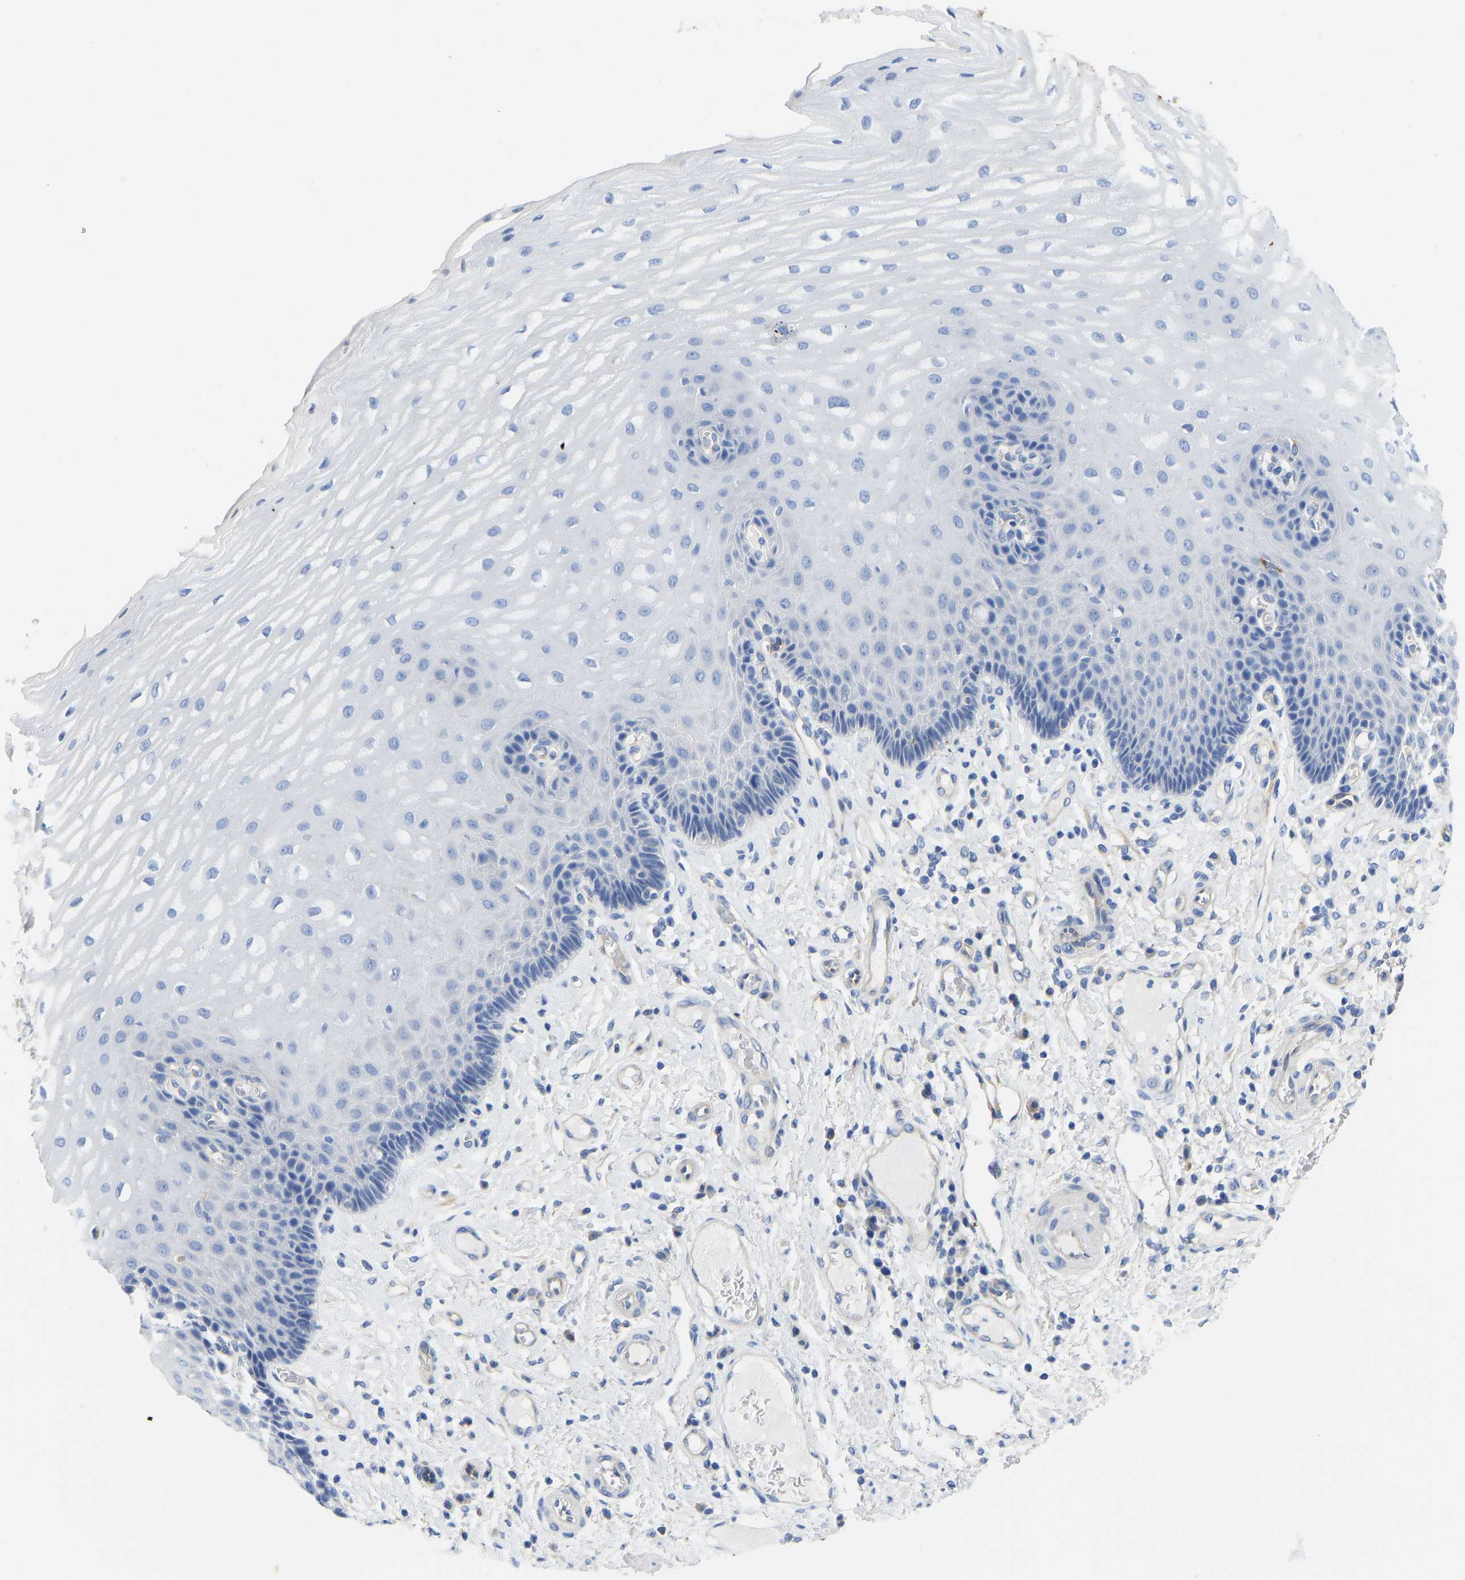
{"staining": {"intensity": "negative", "quantity": "none", "location": "none"}, "tissue": "esophagus", "cell_type": "Squamous epithelial cells", "image_type": "normal", "snomed": [{"axis": "morphology", "description": "Normal tissue, NOS"}, {"axis": "topography", "description": "Esophagus"}], "caption": "Normal esophagus was stained to show a protein in brown. There is no significant positivity in squamous epithelial cells.", "gene": "CHAD", "patient": {"sex": "male", "age": 54}}